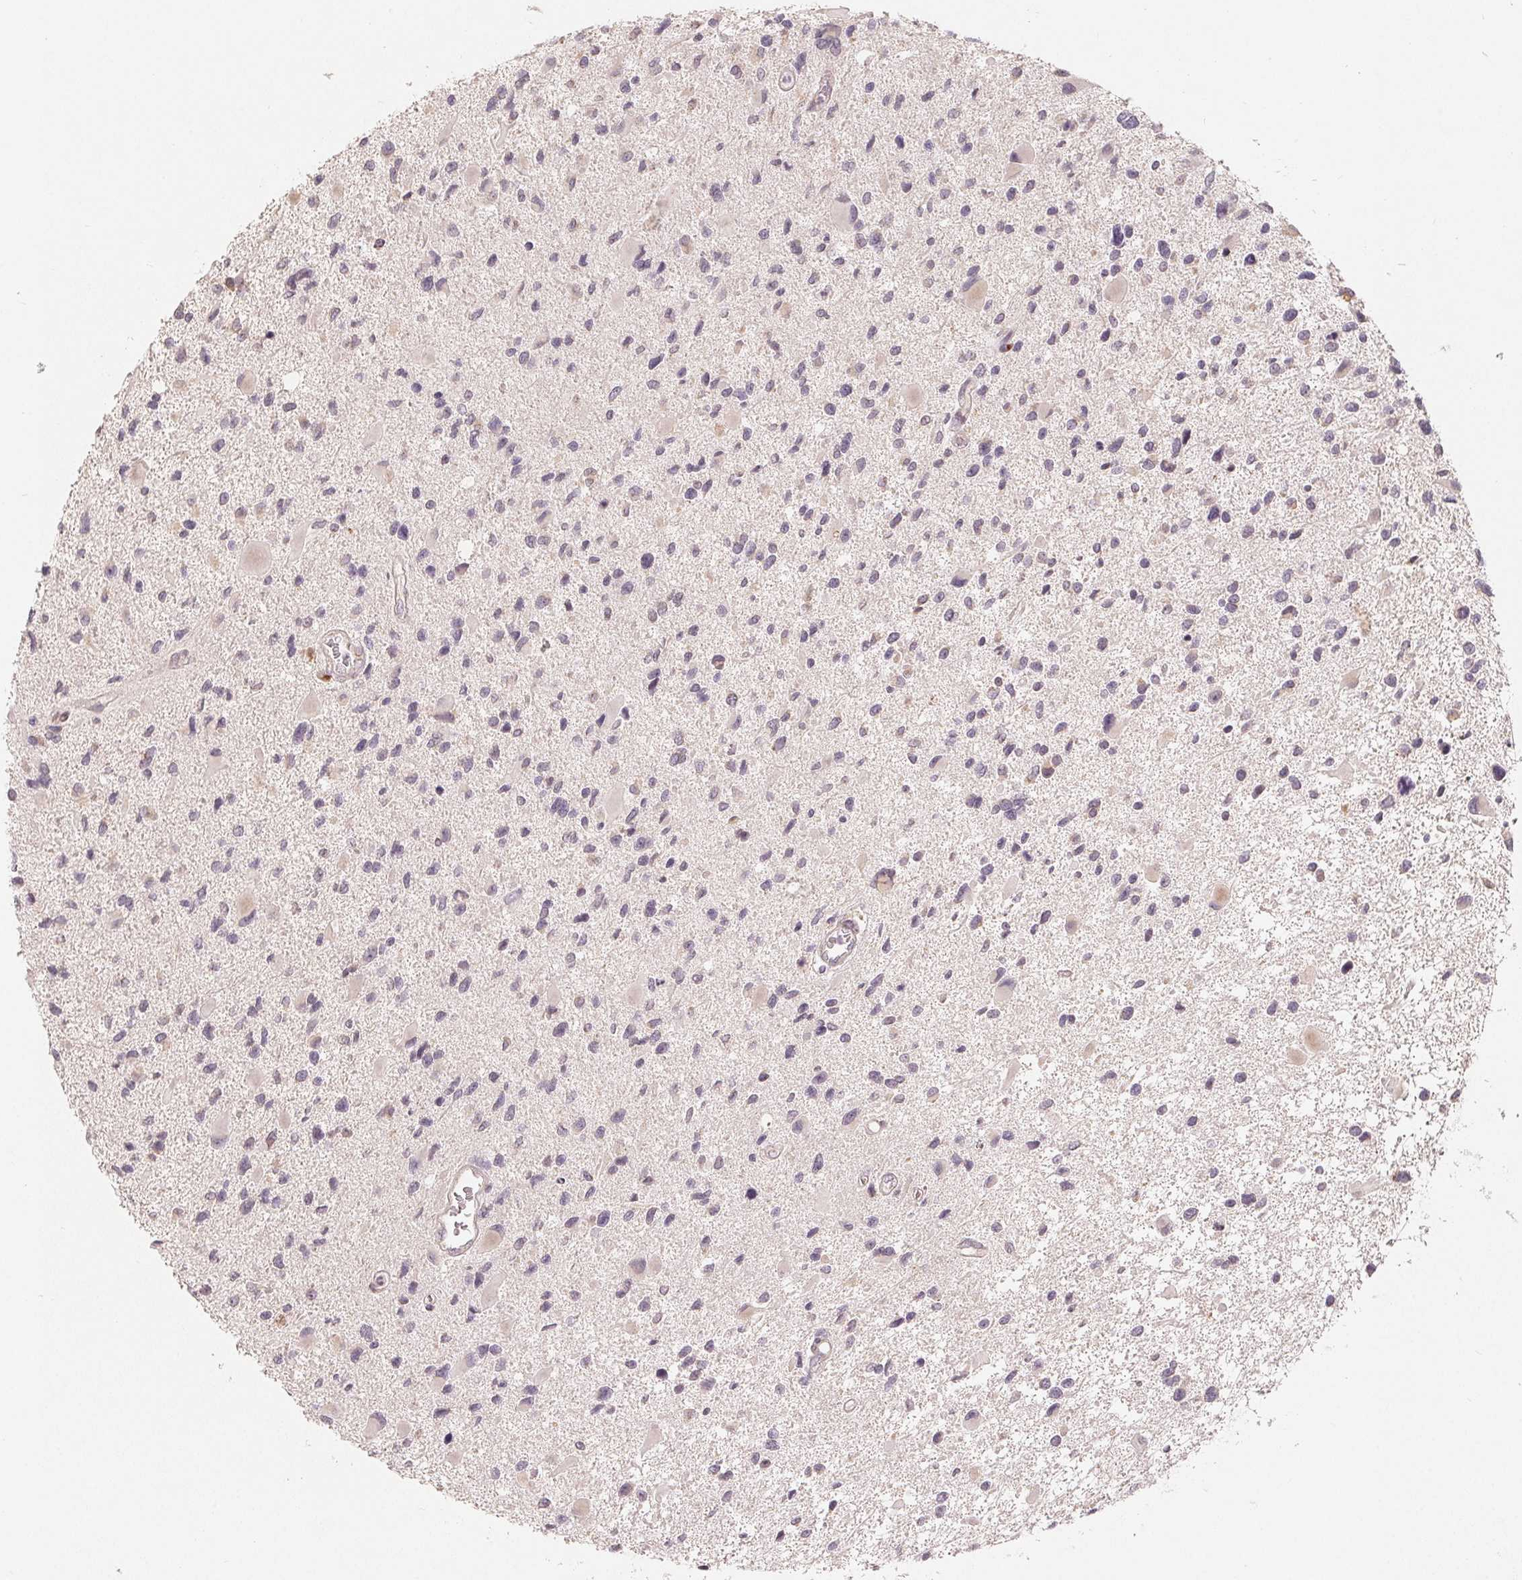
{"staining": {"intensity": "negative", "quantity": "none", "location": "none"}, "tissue": "glioma", "cell_type": "Tumor cells", "image_type": "cancer", "snomed": [{"axis": "morphology", "description": "Glioma, malignant, Low grade"}, {"axis": "topography", "description": "Brain"}], "caption": "There is no significant positivity in tumor cells of glioma. The staining is performed using DAB brown chromogen with nuclei counter-stained in using hematoxylin.", "gene": "TMSB15B", "patient": {"sex": "female", "age": 32}}